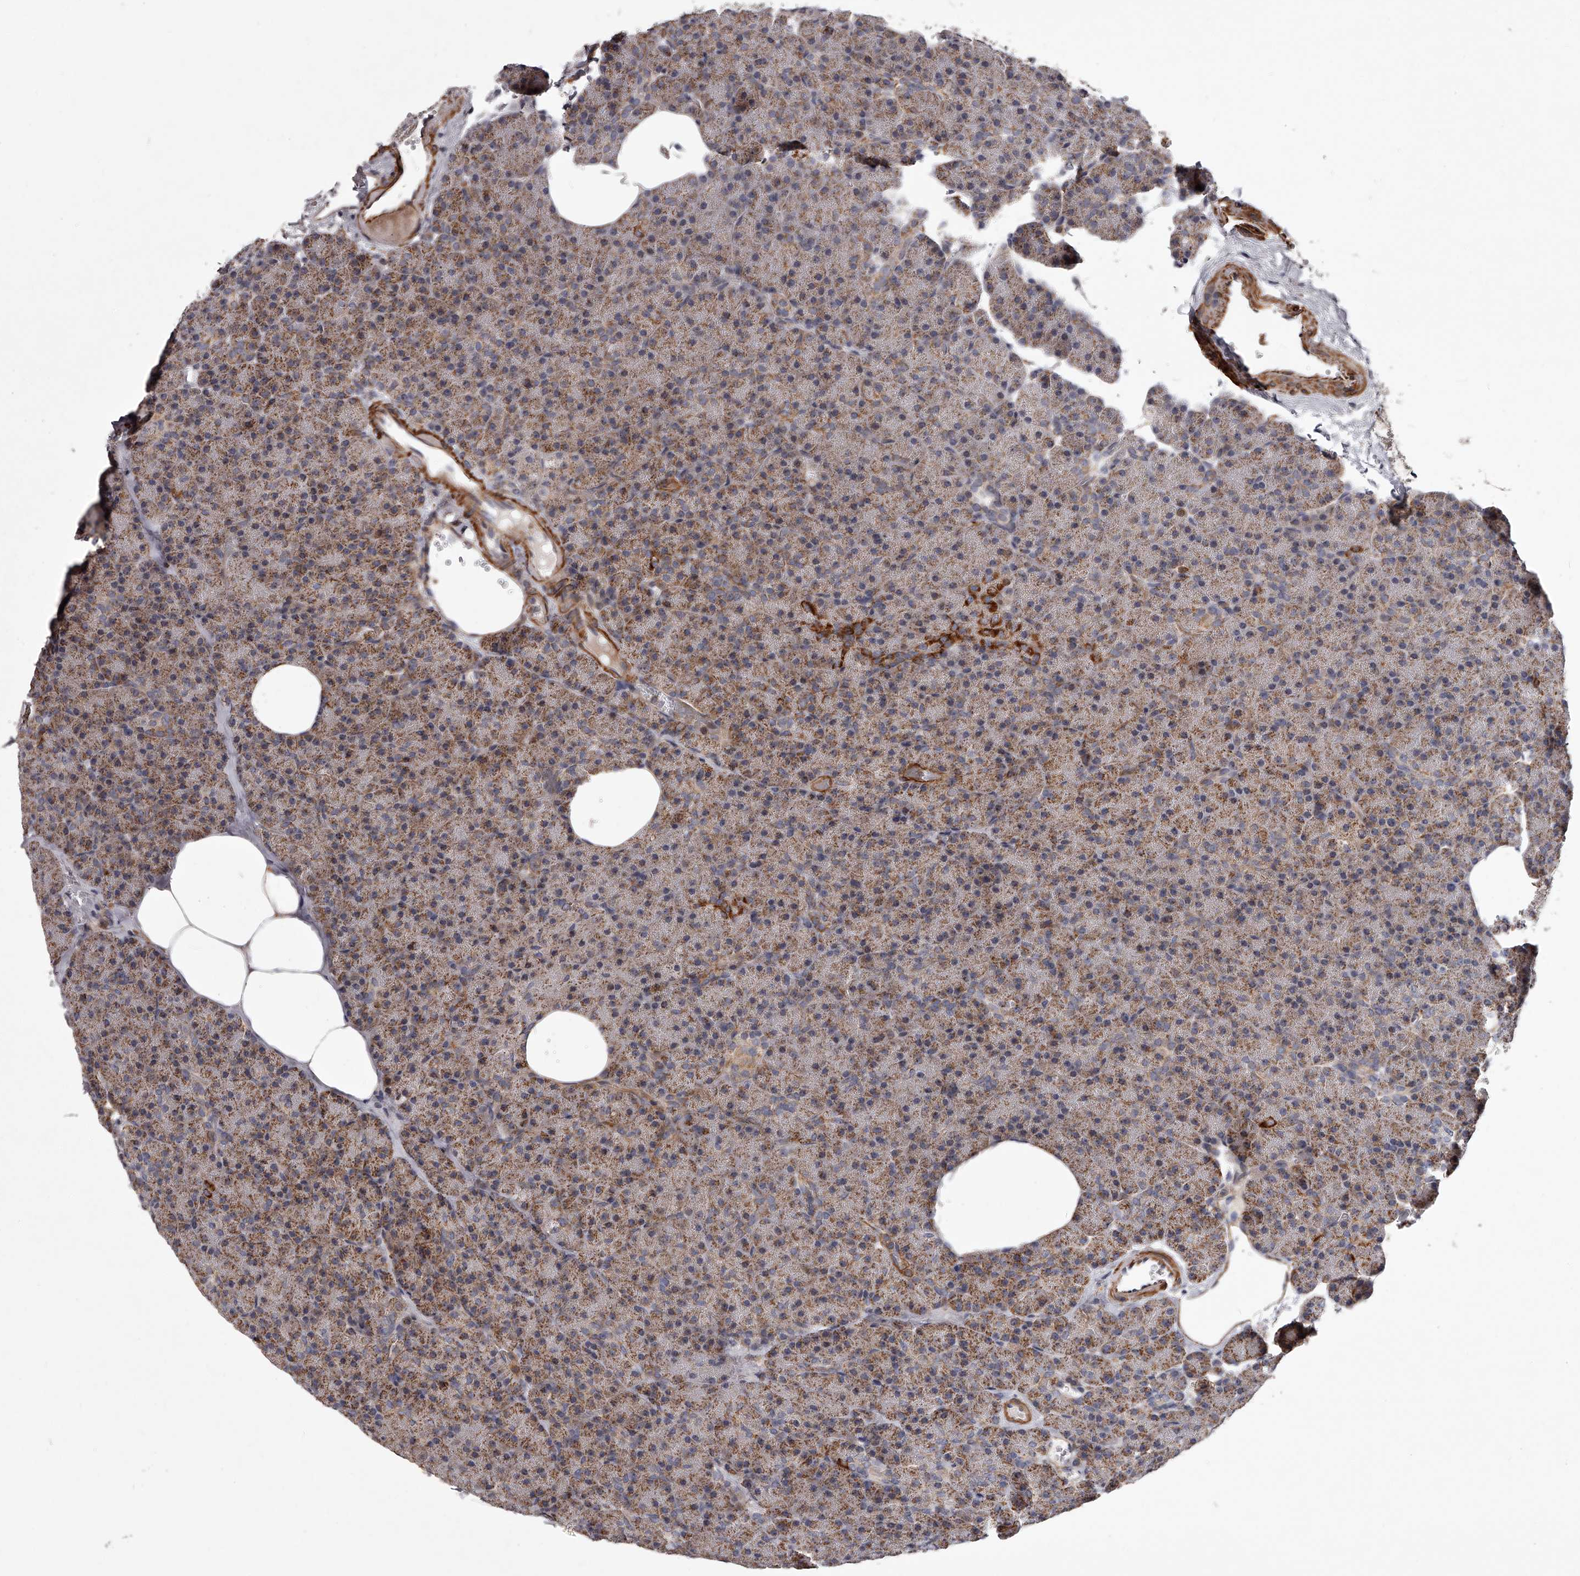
{"staining": {"intensity": "weak", "quantity": "25%-75%", "location": "cytoplasmic/membranous"}, "tissue": "pancreas", "cell_type": "Exocrine glandular cells", "image_type": "normal", "snomed": [{"axis": "morphology", "description": "Normal tissue, NOS"}, {"axis": "morphology", "description": "Carcinoid, malignant, NOS"}, {"axis": "topography", "description": "Pancreas"}], "caption": "This is a photomicrograph of immunohistochemistry (IHC) staining of normal pancreas, which shows weak staining in the cytoplasmic/membranous of exocrine glandular cells.", "gene": "RRP36", "patient": {"sex": "female", "age": 35}}